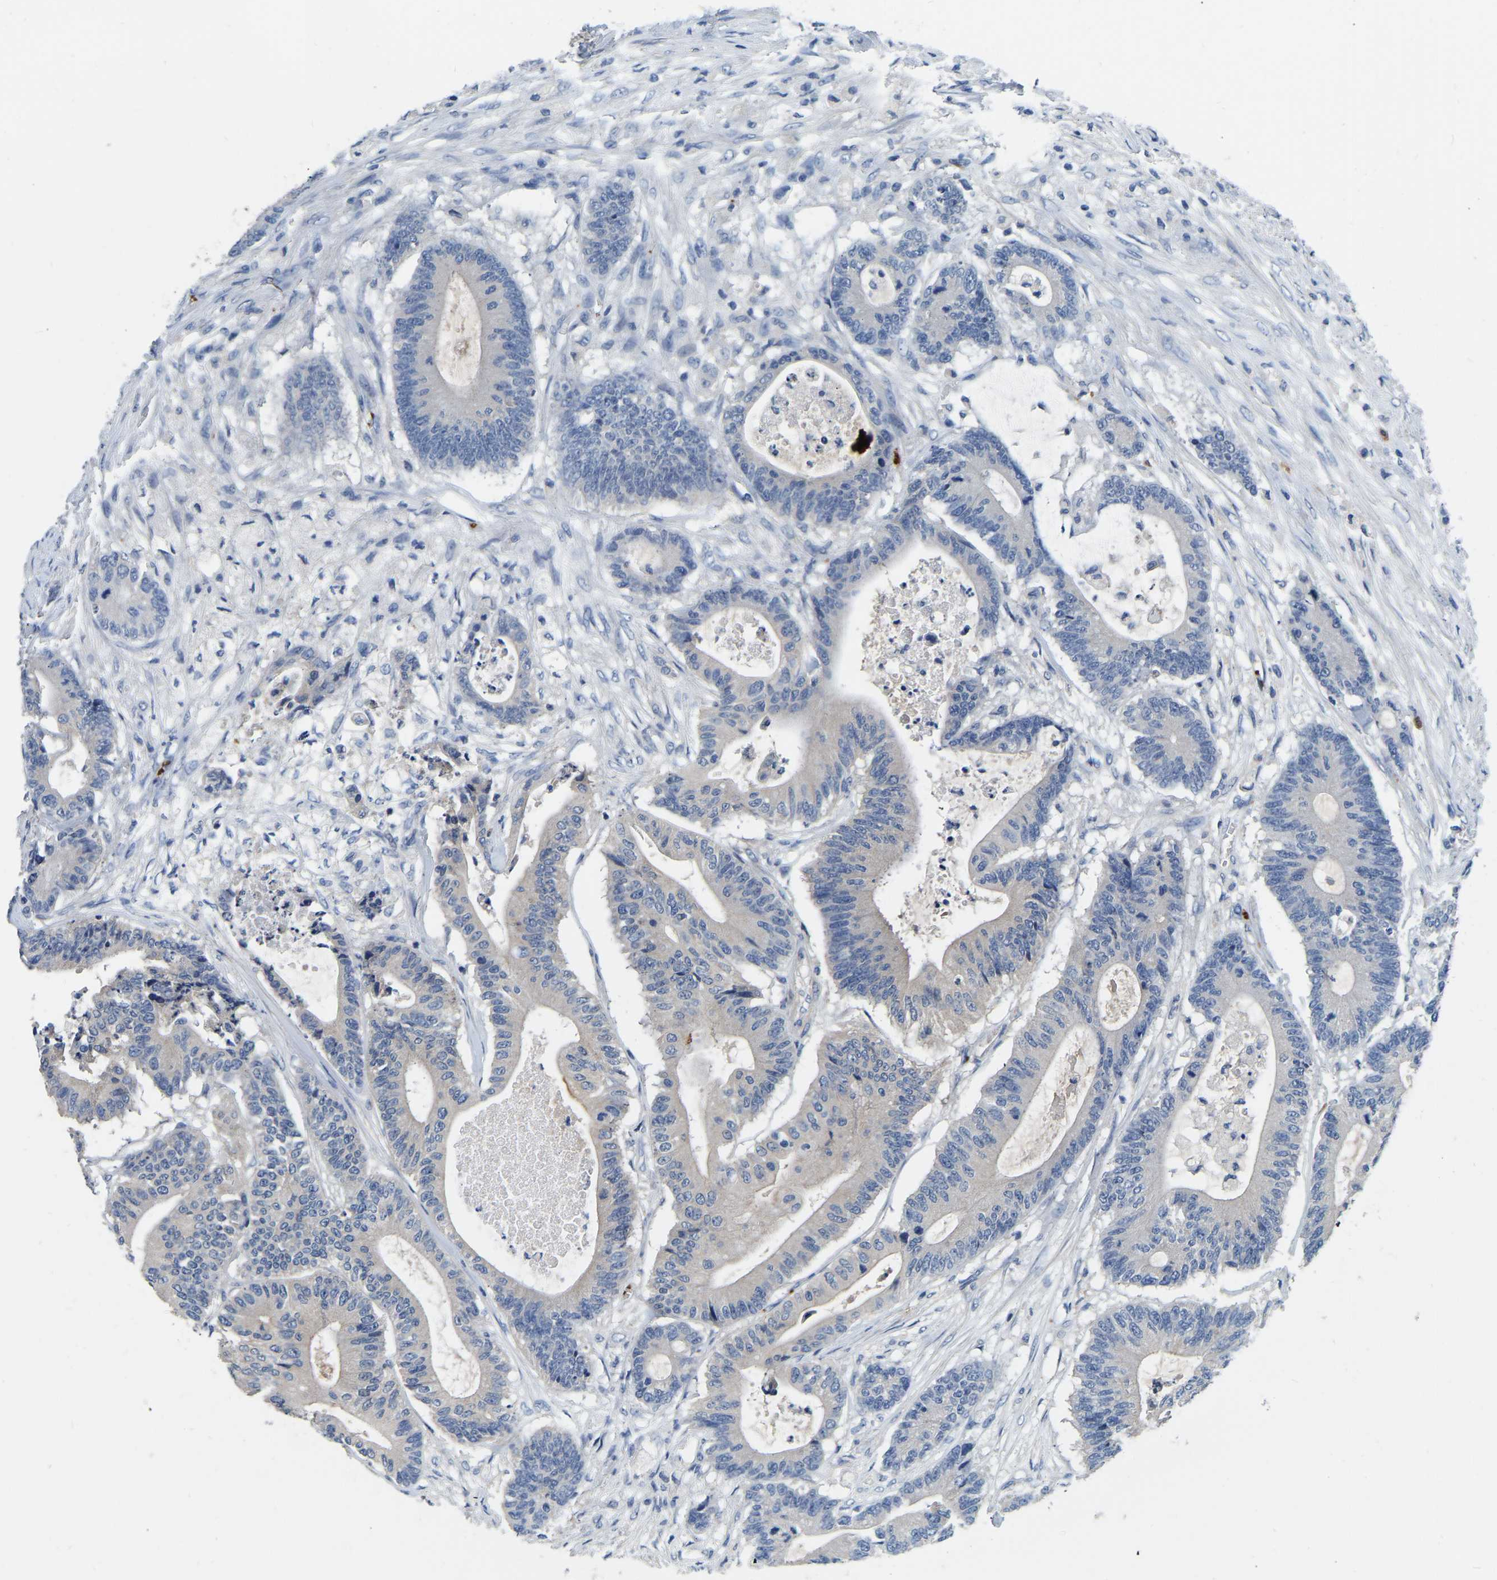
{"staining": {"intensity": "negative", "quantity": "none", "location": "none"}, "tissue": "colorectal cancer", "cell_type": "Tumor cells", "image_type": "cancer", "snomed": [{"axis": "morphology", "description": "Adenocarcinoma, NOS"}, {"axis": "topography", "description": "Colon"}], "caption": "Colorectal cancer (adenocarcinoma) was stained to show a protein in brown. There is no significant staining in tumor cells.", "gene": "RAB27B", "patient": {"sex": "female", "age": 84}}